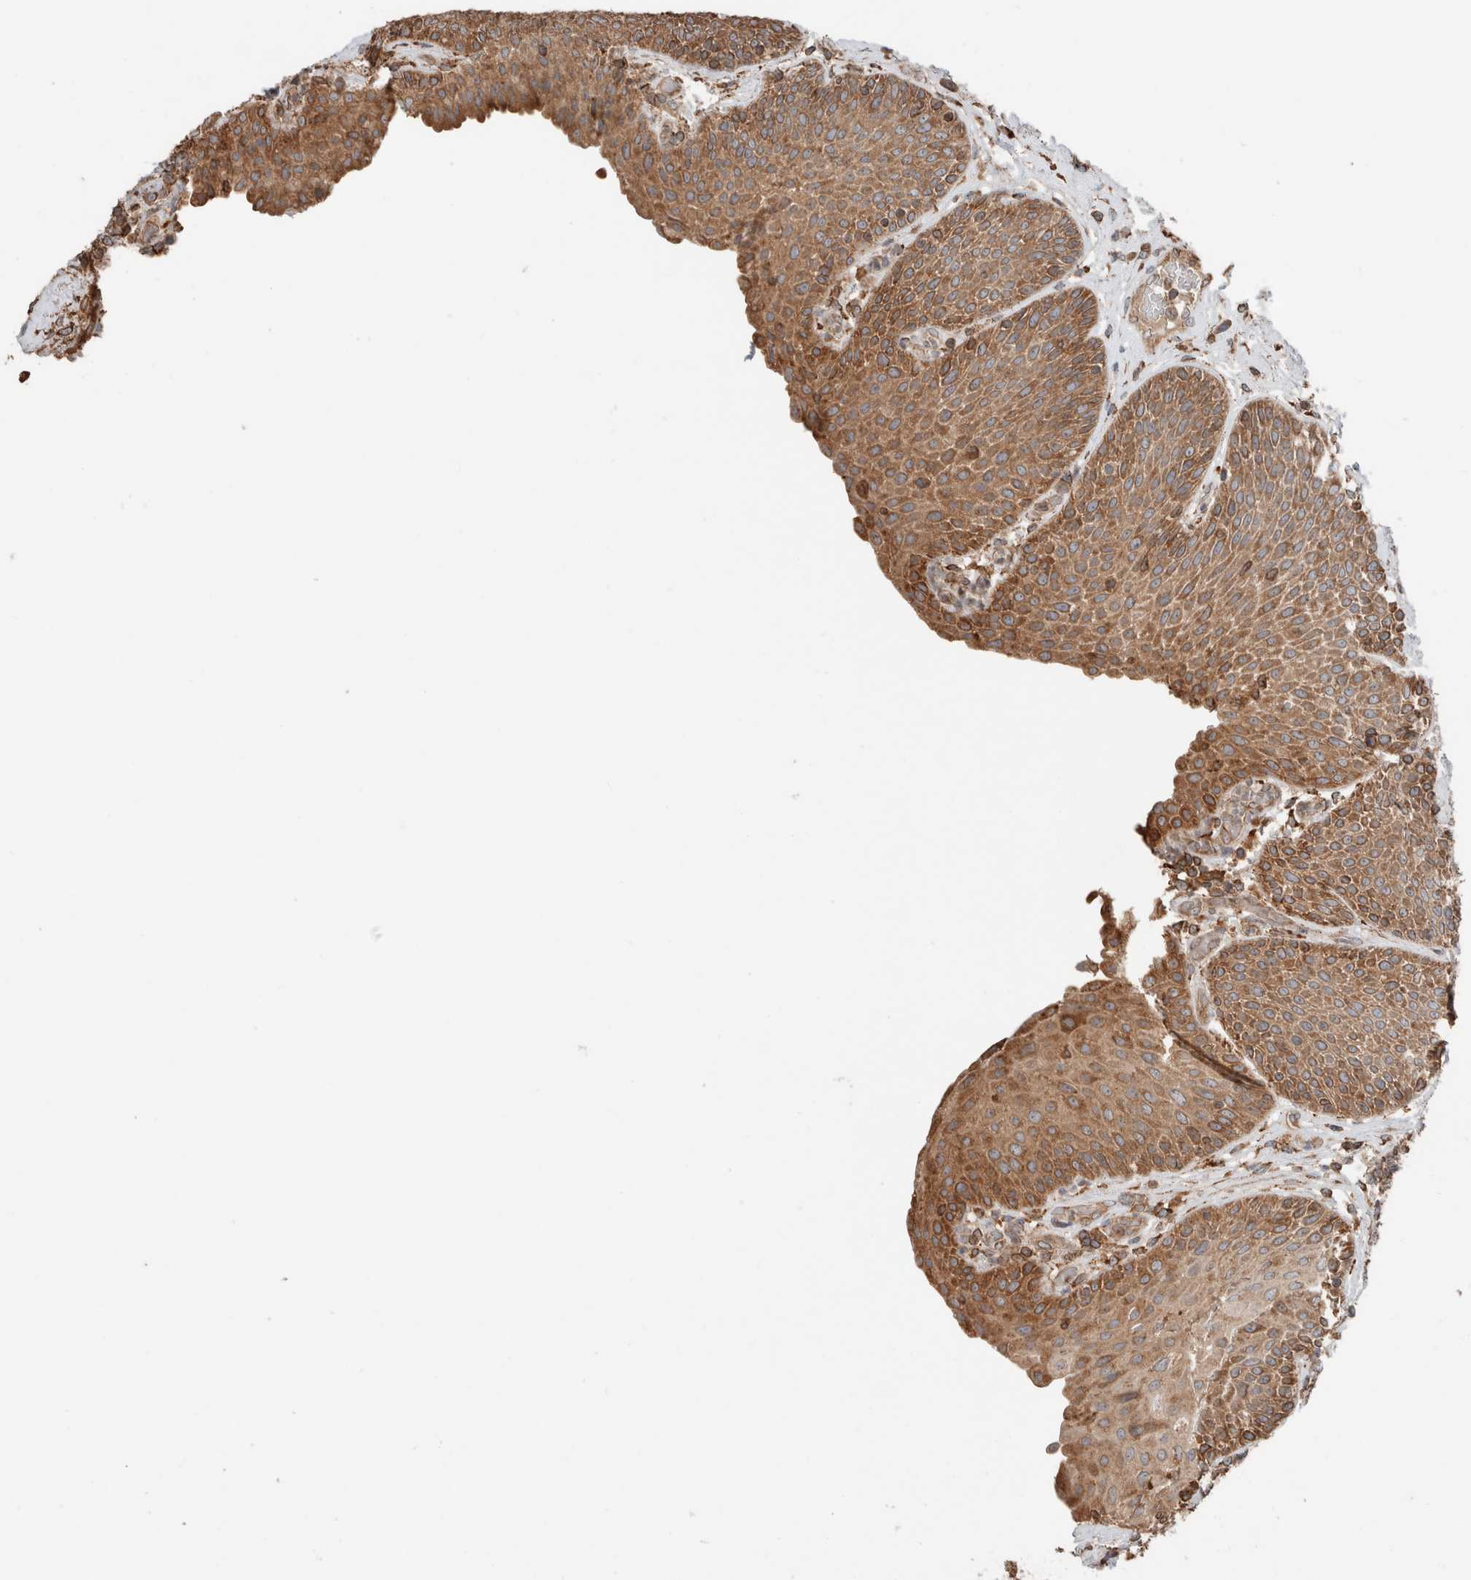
{"staining": {"intensity": "moderate", "quantity": ">75%", "location": "cytoplasmic/membranous"}, "tissue": "urinary bladder", "cell_type": "Urothelial cells", "image_type": "normal", "snomed": [{"axis": "morphology", "description": "Normal tissue, NOS"}, {"axis": "topography", "description": "Urinary bladder"}], "caption": "IHC of normal human urinary bladder exhibits medium levels of moderate cytoplasmic/membranous staining in about >75% of urothelial cells.", "gene": "ERAP2", "patient": {"sex": "female", "age": 62}}